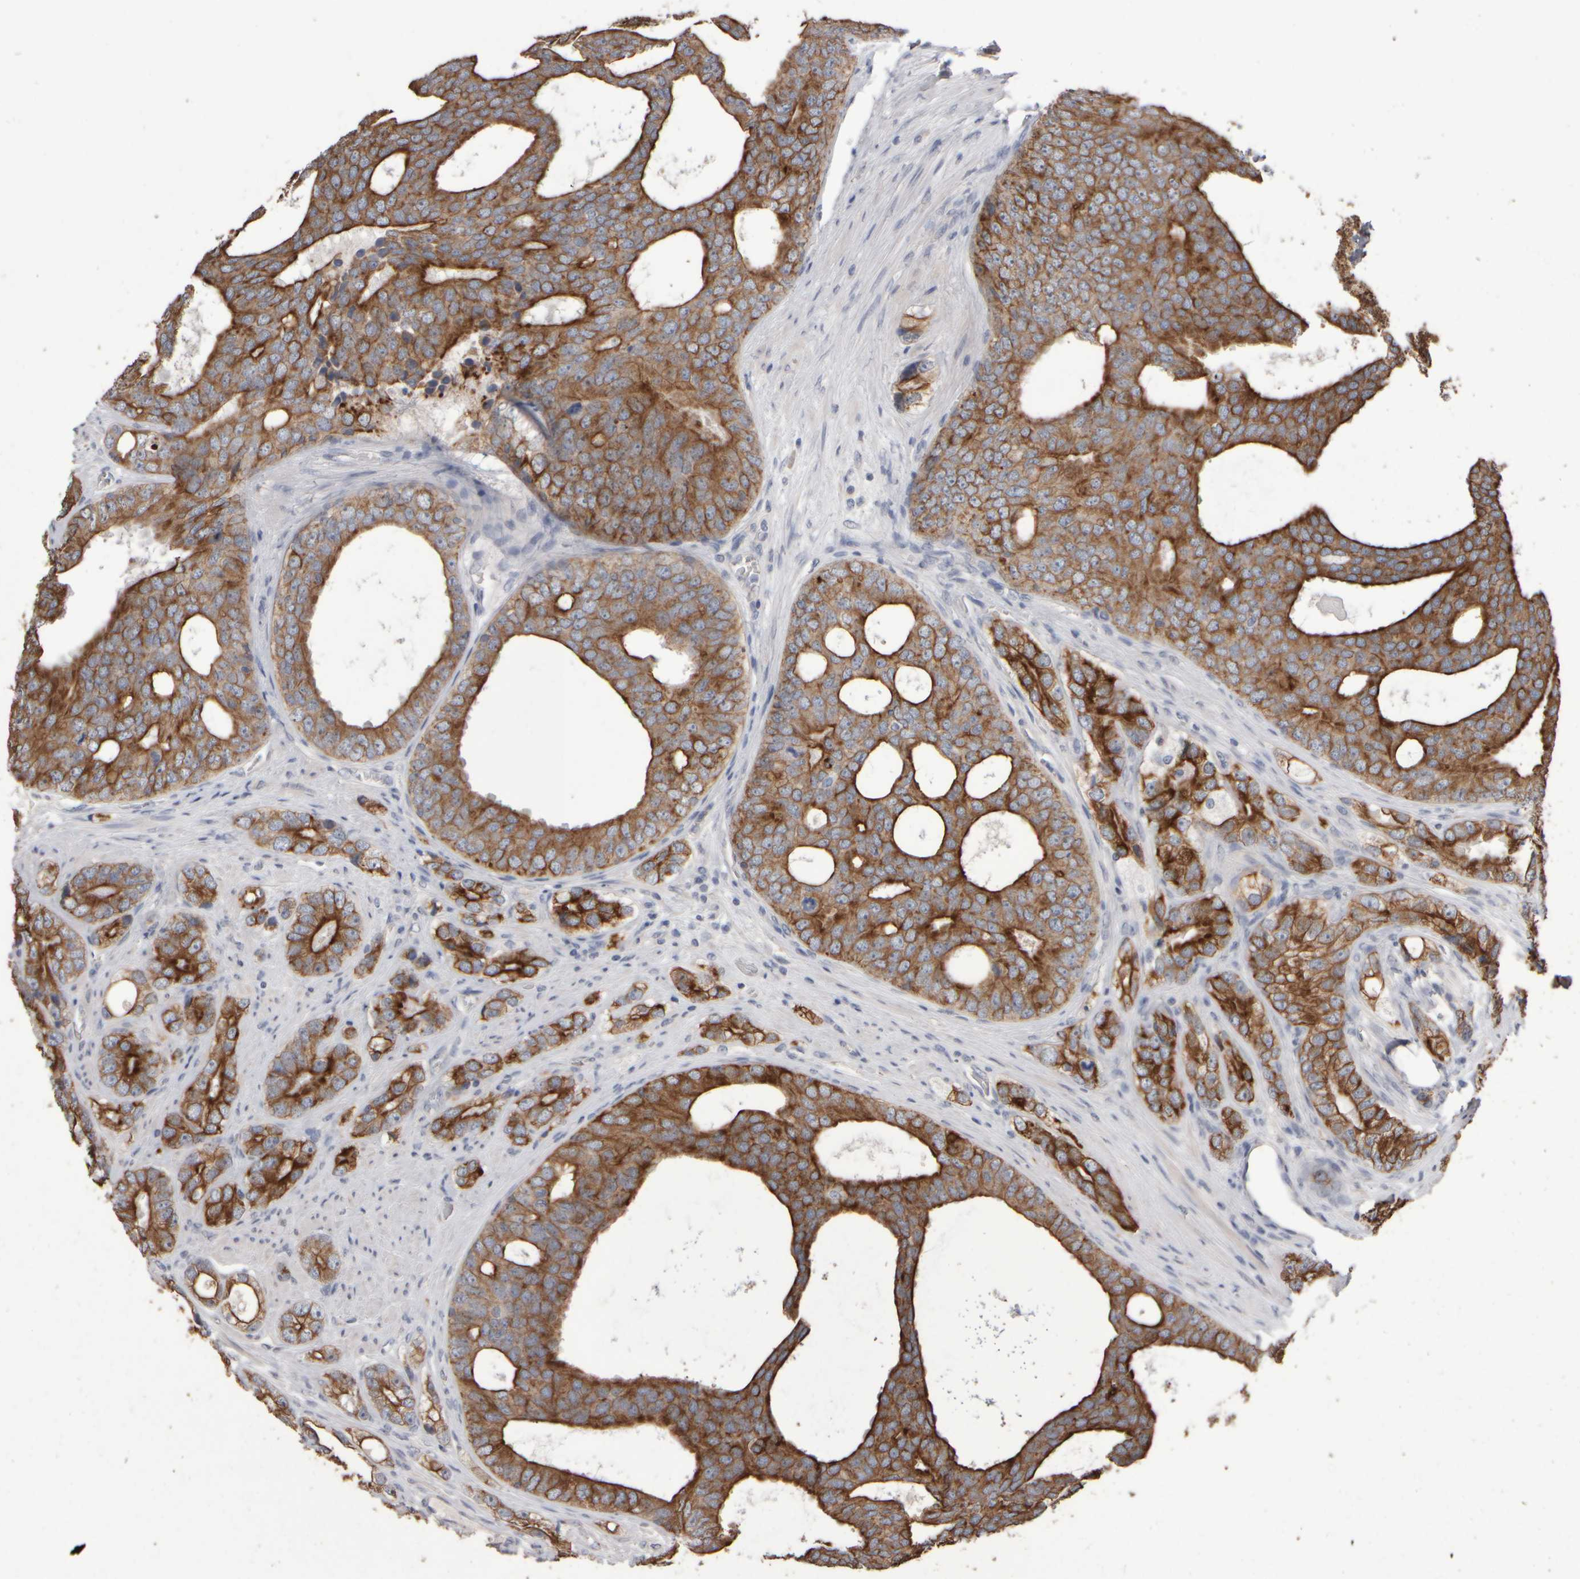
{"staining": {"intensity": "strong", "quantity": ">75%", "location": "cytoplasmic/membranous"}, "tissue": "prostate cancer", "cell_type": "Tumor cells", "image_type": "cancer", "snomed": [{"axis": "morphology", "description": "Adenocarcinoma, High grade"}, {"axis": "topography", "description": "Prostate"}], "caption": "An immunohistochemistry micrograph of tumor tissue is shown. Protein staining in brown shows strong cytoplasmic/membranous positivity in prostate cancer (adenocarcinoma (high-grade)) within tumor cells. (brown staining indicates protein expression, while blue staining denotes nuclei).", "gene": "EPHX2", "patient": {"sex": "male", "age": 56}}